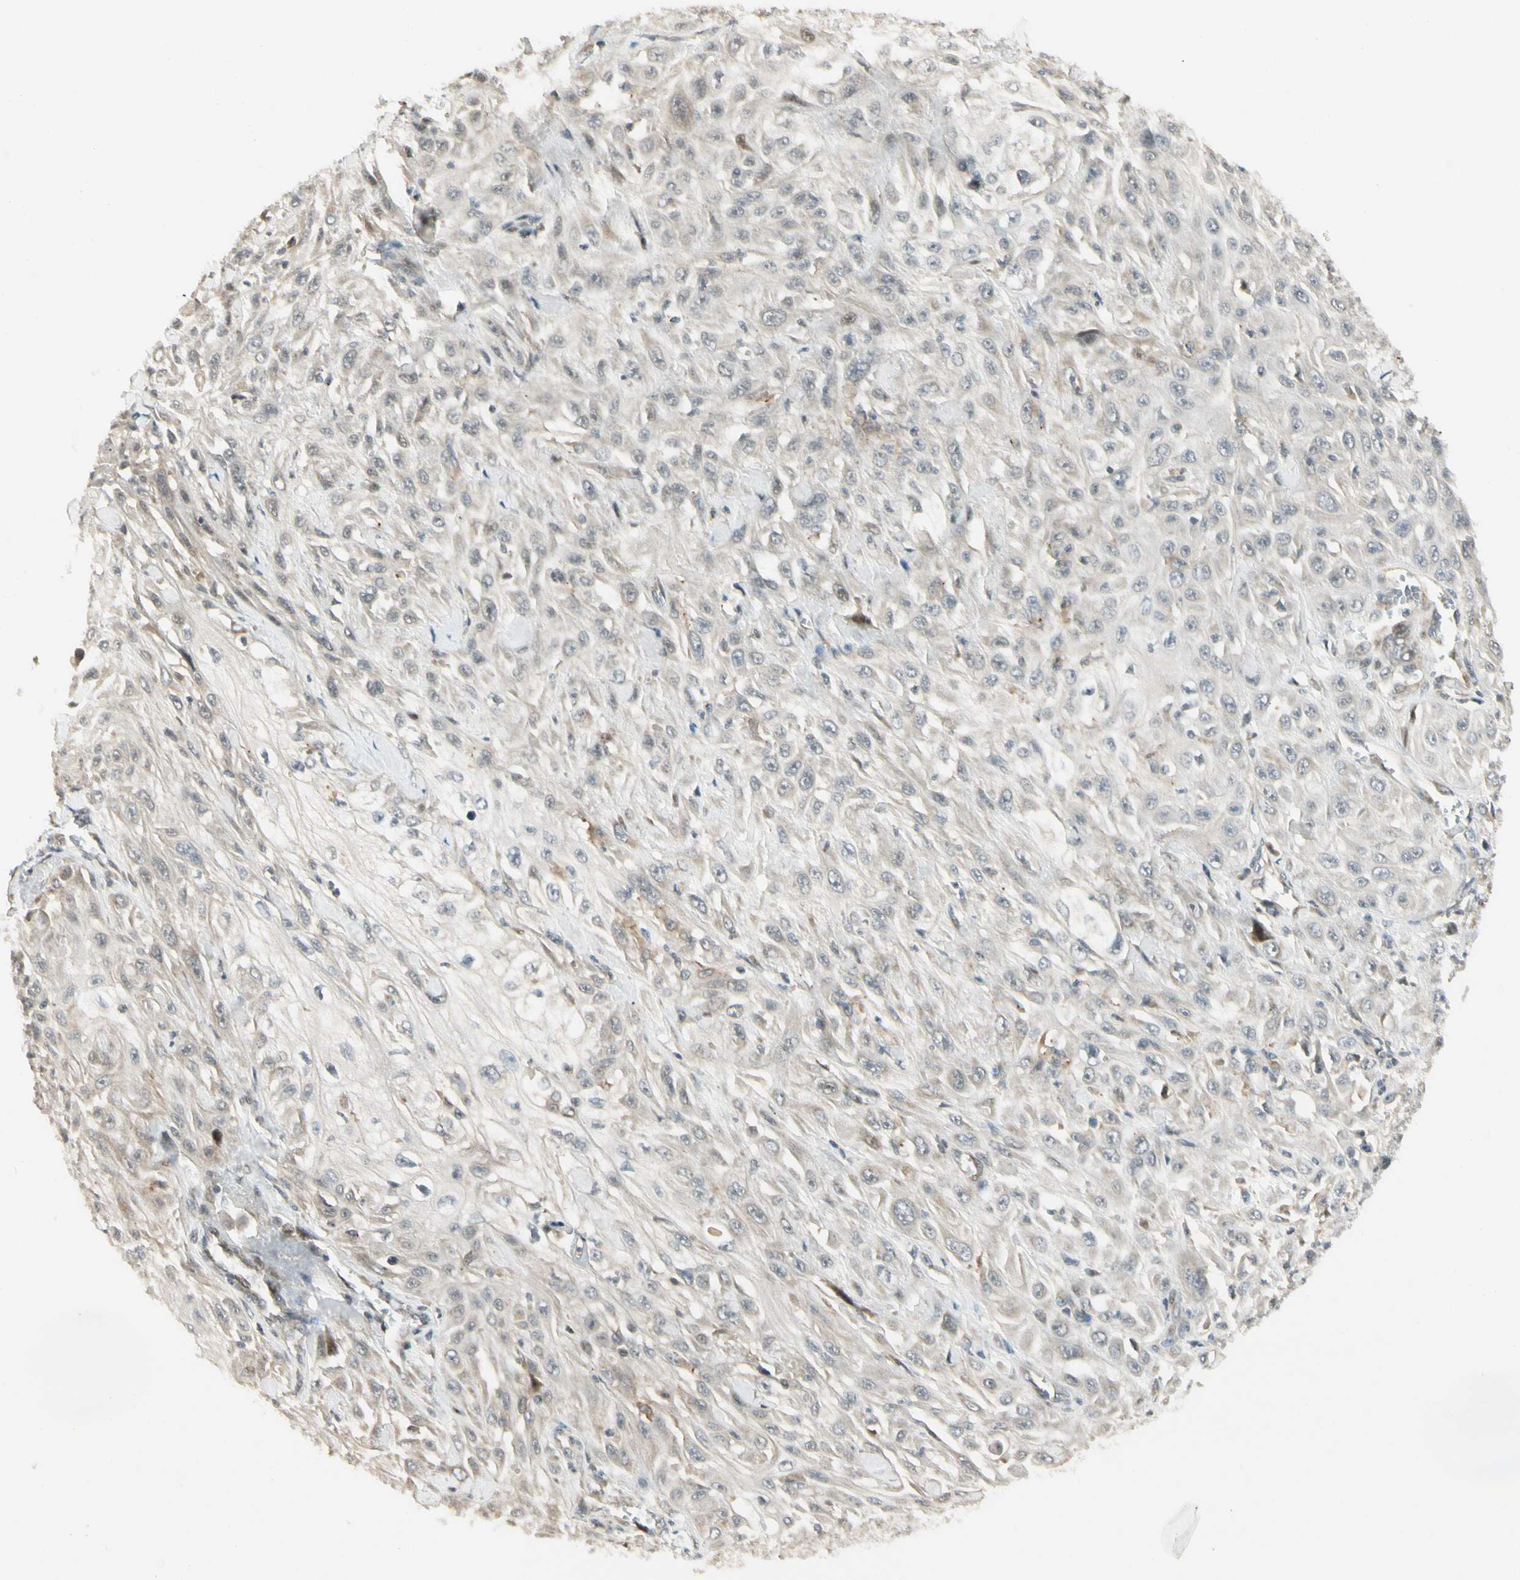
{"staining": {"intensity": "negative", "quantity": "none", "location": "none"}, "tissue": "skin cancer", "cell_type": "Tumor cells", "image_type": "cancer", "snomed": [{"axis": "morphology", "description": "Squamous cell carcinoma, NOS"}, {"axis": "morphology", "description": "Squamous cell carcinoma, metastatic, NOS"}, {"axis": "topography", "description": "Skin"}, {"axis": "topography", "description": "Lymph node"}], "caption": "Protein analysis of skin squamous cell carcinoma shows no significant staining in tumor cells.", "gene": "FNDC3B", "patient": {"sex": "male", "age": 75}}